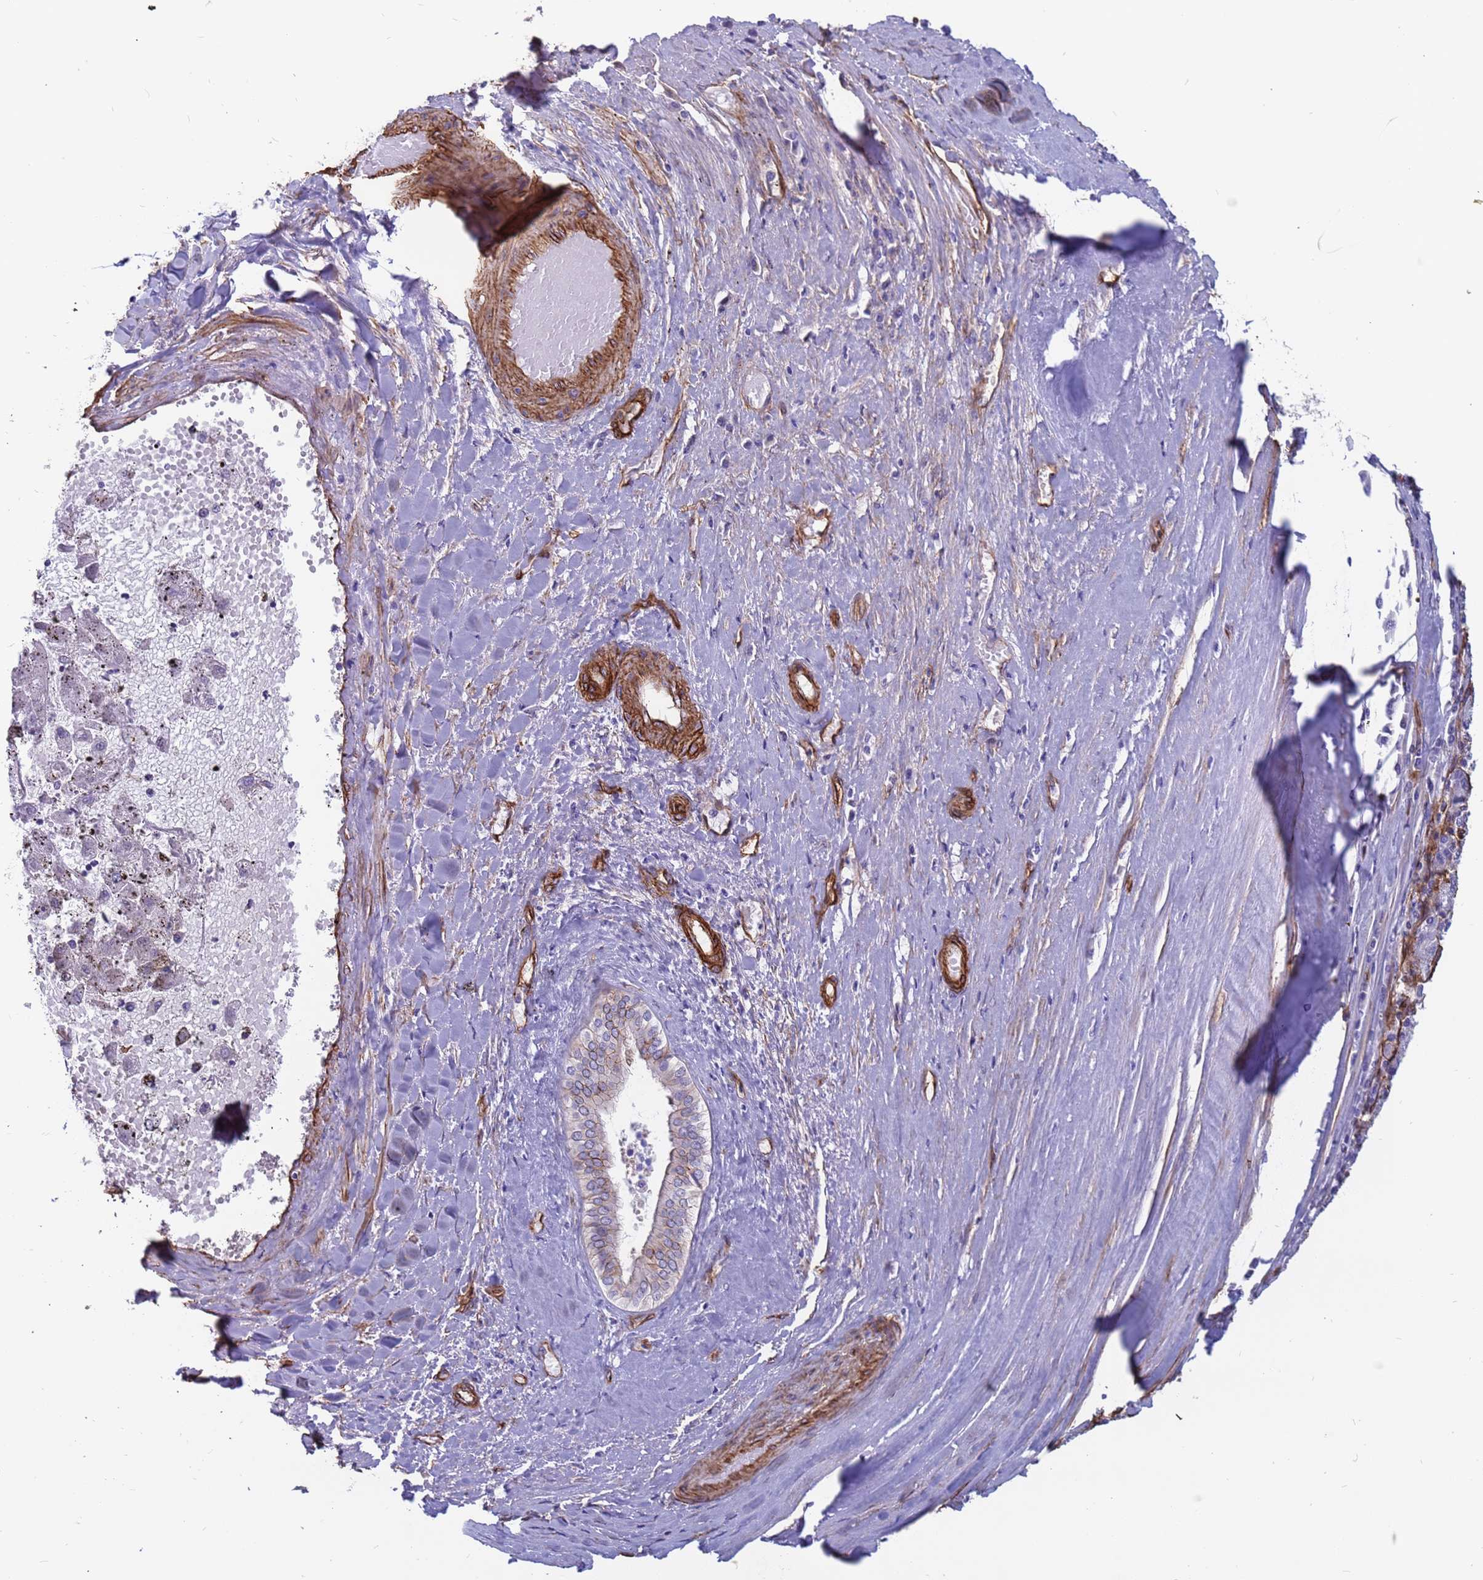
{"staining": {"intensity": "negative", "quantity": "none", "location": "none"}, "tissue": "liver cancer", "cell_type": "Tumor cells", "image_type": "cancer", "snomed": [{"axis": "morphology", "description": "Carcinoma, Hepatocellular, NOS"}, {"axis": "topography", "description": "Liver"}], "caption": "This image is of hepatocellular carcinoma (liver) stained with IHC to label a protein in brown with the nuclei are counter-stained blue. There is no expression in tumor cells.", "gene": "EHD2", "patient": {"sex": "male", "age": 72}}